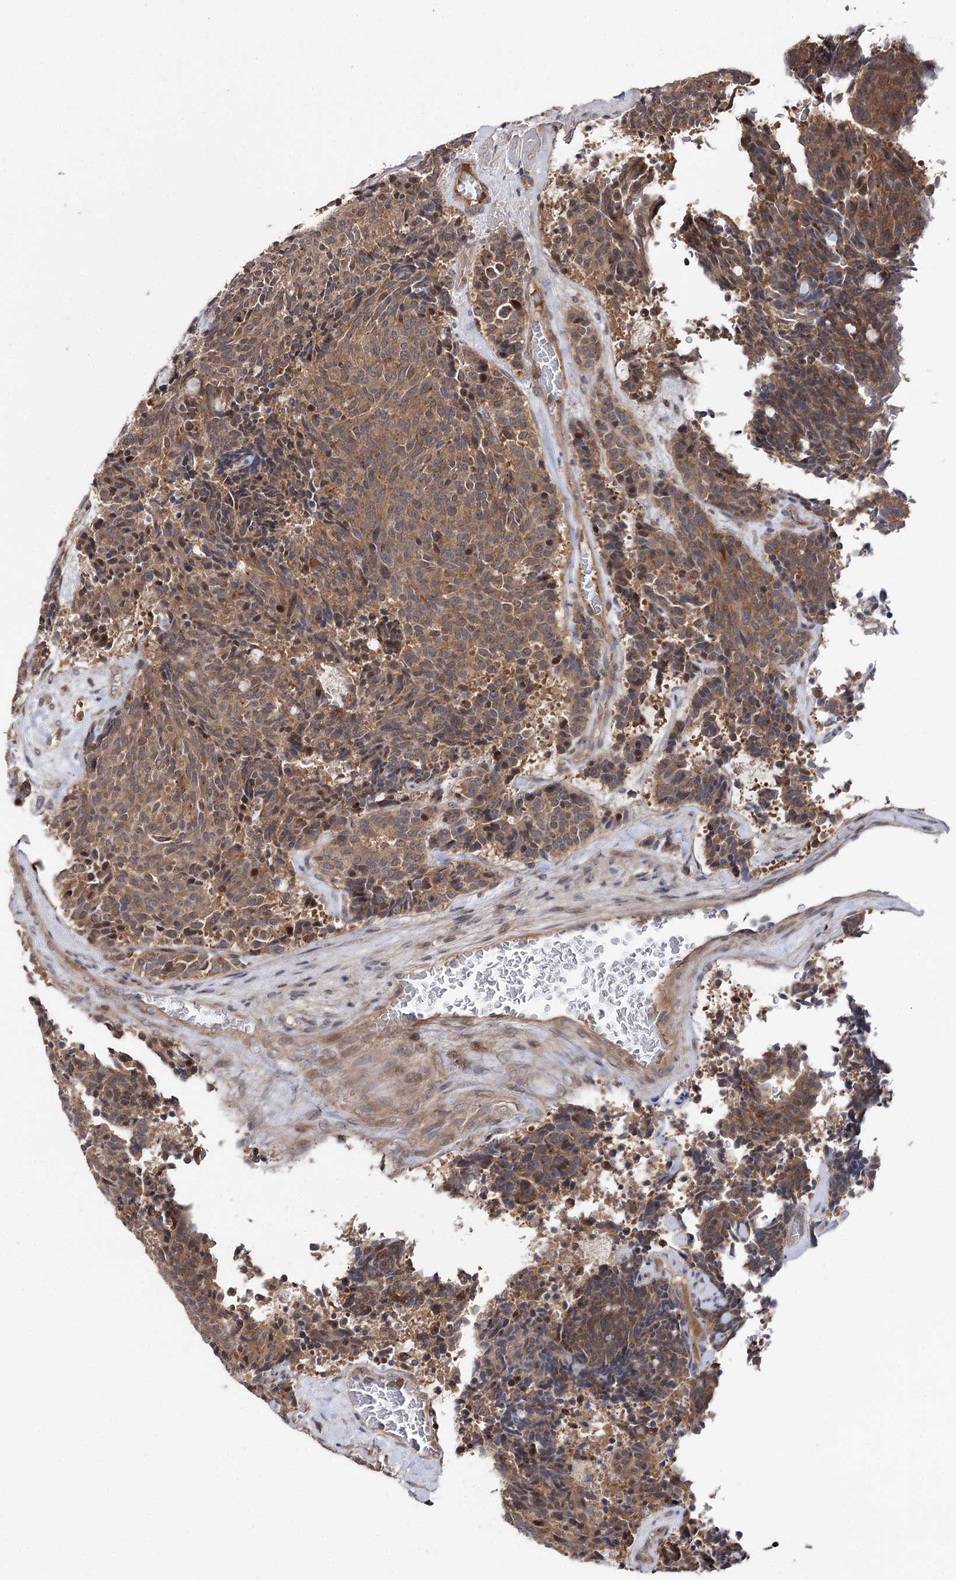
{"staining": {"intensity": "moderate", "quantity": ">75%", "location": "cytoplasmic/membranous"}, "tissue": "carcinoid", "cell_type": "Tumor cells", "image_type": "cancer", "snomed": [{"axis": "morphology", "description": "Carcinoid, malignant, NOS"}, {"axis": "topography", "description": "Pancreas"}], "caption": "Brown immunohistochemical staining in malignant carcinoid demonstrates moderate cytoplasmic/membranous expression in approximately >75% of tumor cells.", "gene": "STX6", "patient": {"sex": "female", "age": 54}}